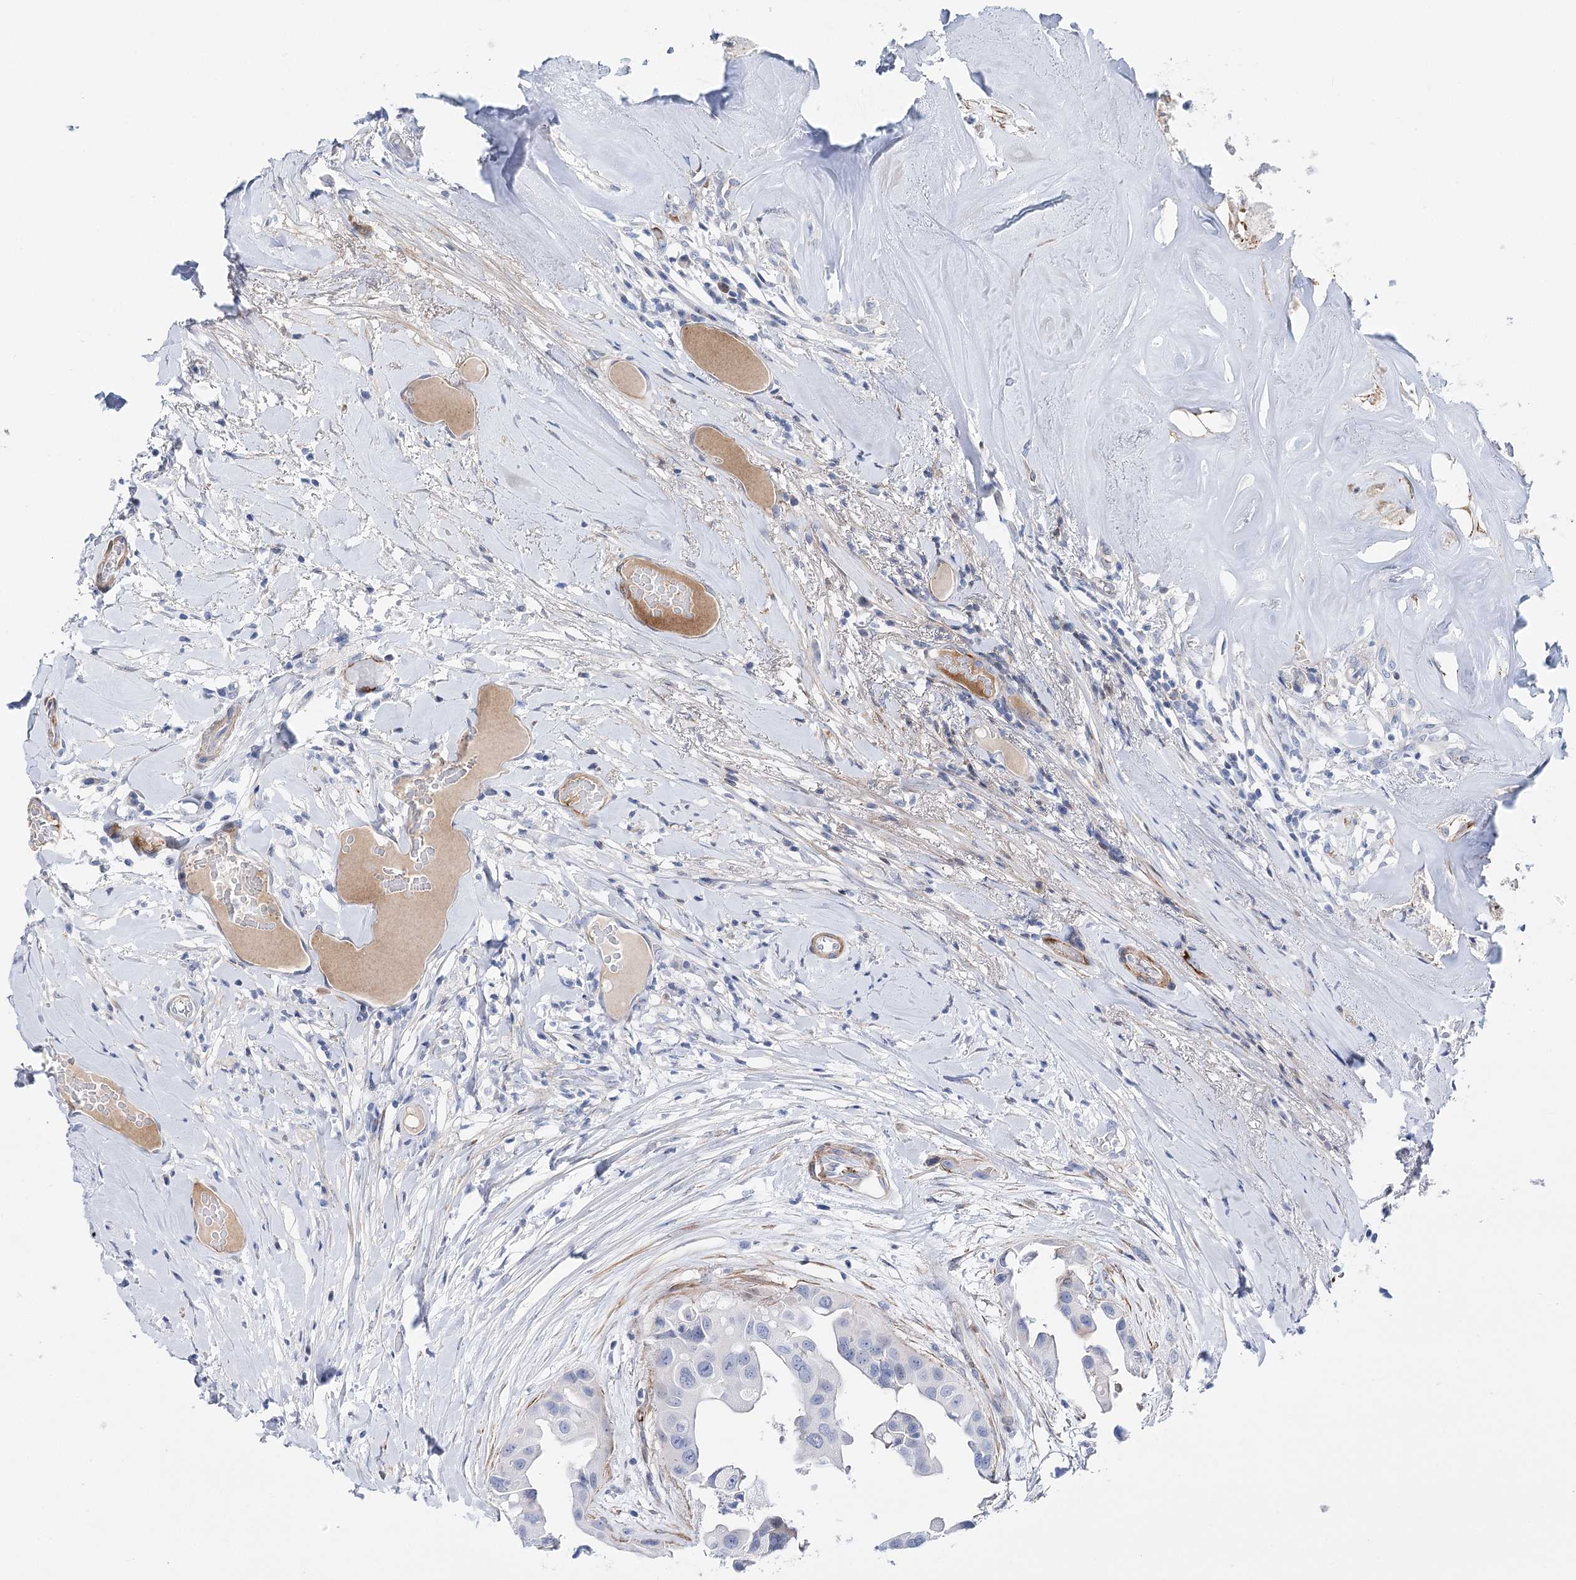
{"staining": {"intensity": "negative", "quantity": "none", "location": "none"}, "tissue": "head and neck cancer", "cell_type": "Tumor cells", "image_type": "cancer", "snomed": [{"axis": "morphology", "description": "Adenocarcinoma, NOS"}, {"axis": "morphology", "description": "Adenocarcinoma, metastatic, NOS"}, {"axis": "topography", "description": "Head-Neck"}], "caption": "Immunohistochemical staining of adenocarcinoma (head and neck) demonstrates no significant positivity in tumor cells. (Immunohistochemistry, brightfield microscopy, high magnification).", "gene": "ANKRD23", "patient": {"sex": "male", "age": 75}}